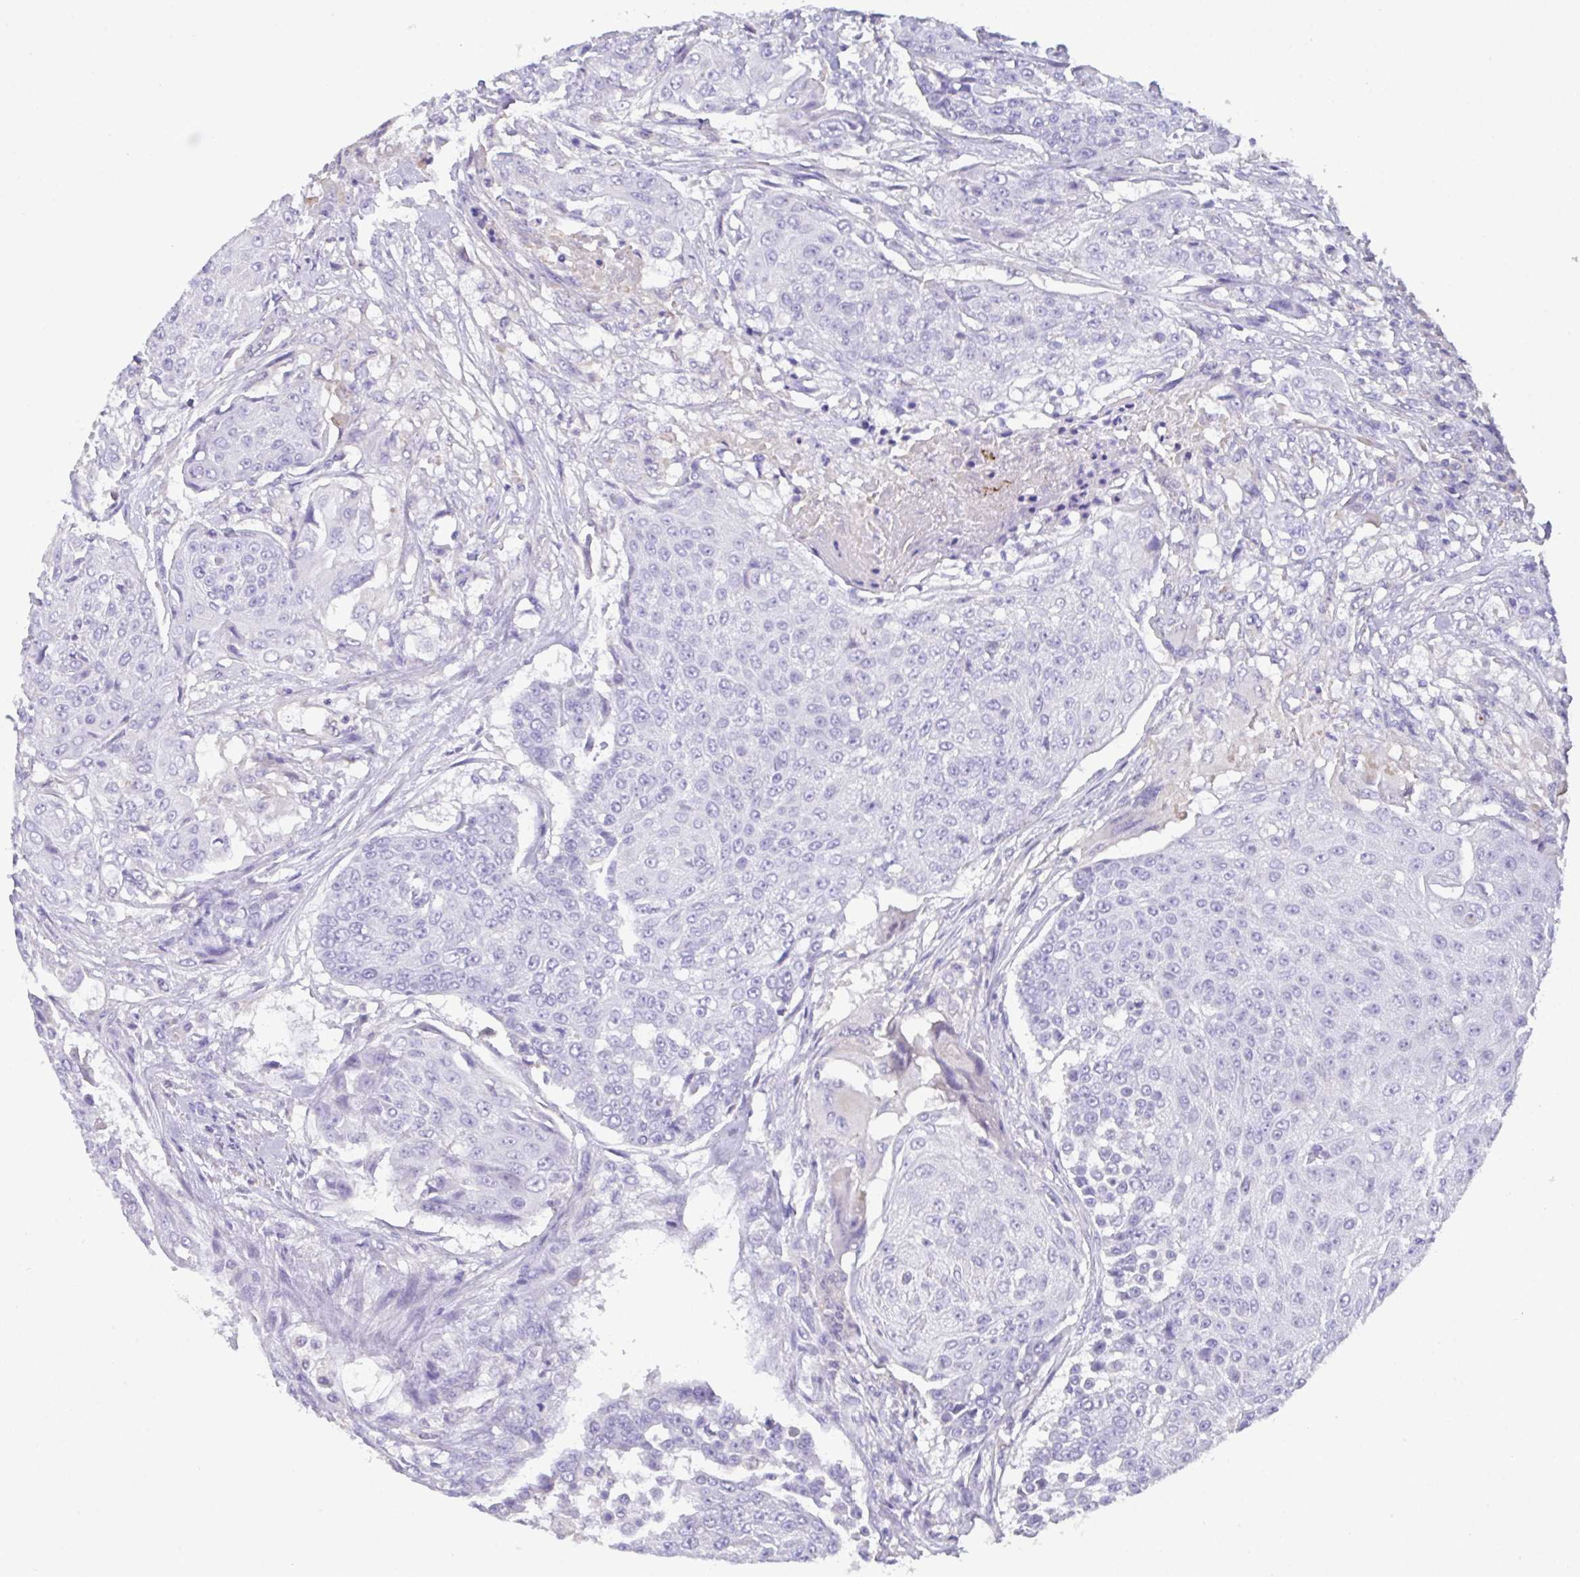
{"staining": {"intensity": "negative", "quantity": "none", "location": "none"}, "tissue": "urothelial cancer", "cell_type": "Tumor cells", "image_type": "cancer", "snomed": [{"axis": "morphology", "description": "Urothelial carcinoma, High grade"}, {"axis": "topography", "description": "Urinary bladder"}], "caption": "Image shows no protein positivity in tumor cells of urothelial carcinoma (high-grade) tissue.", "gene": "CA10", "patient": {"sex": "female", "age": 63}}